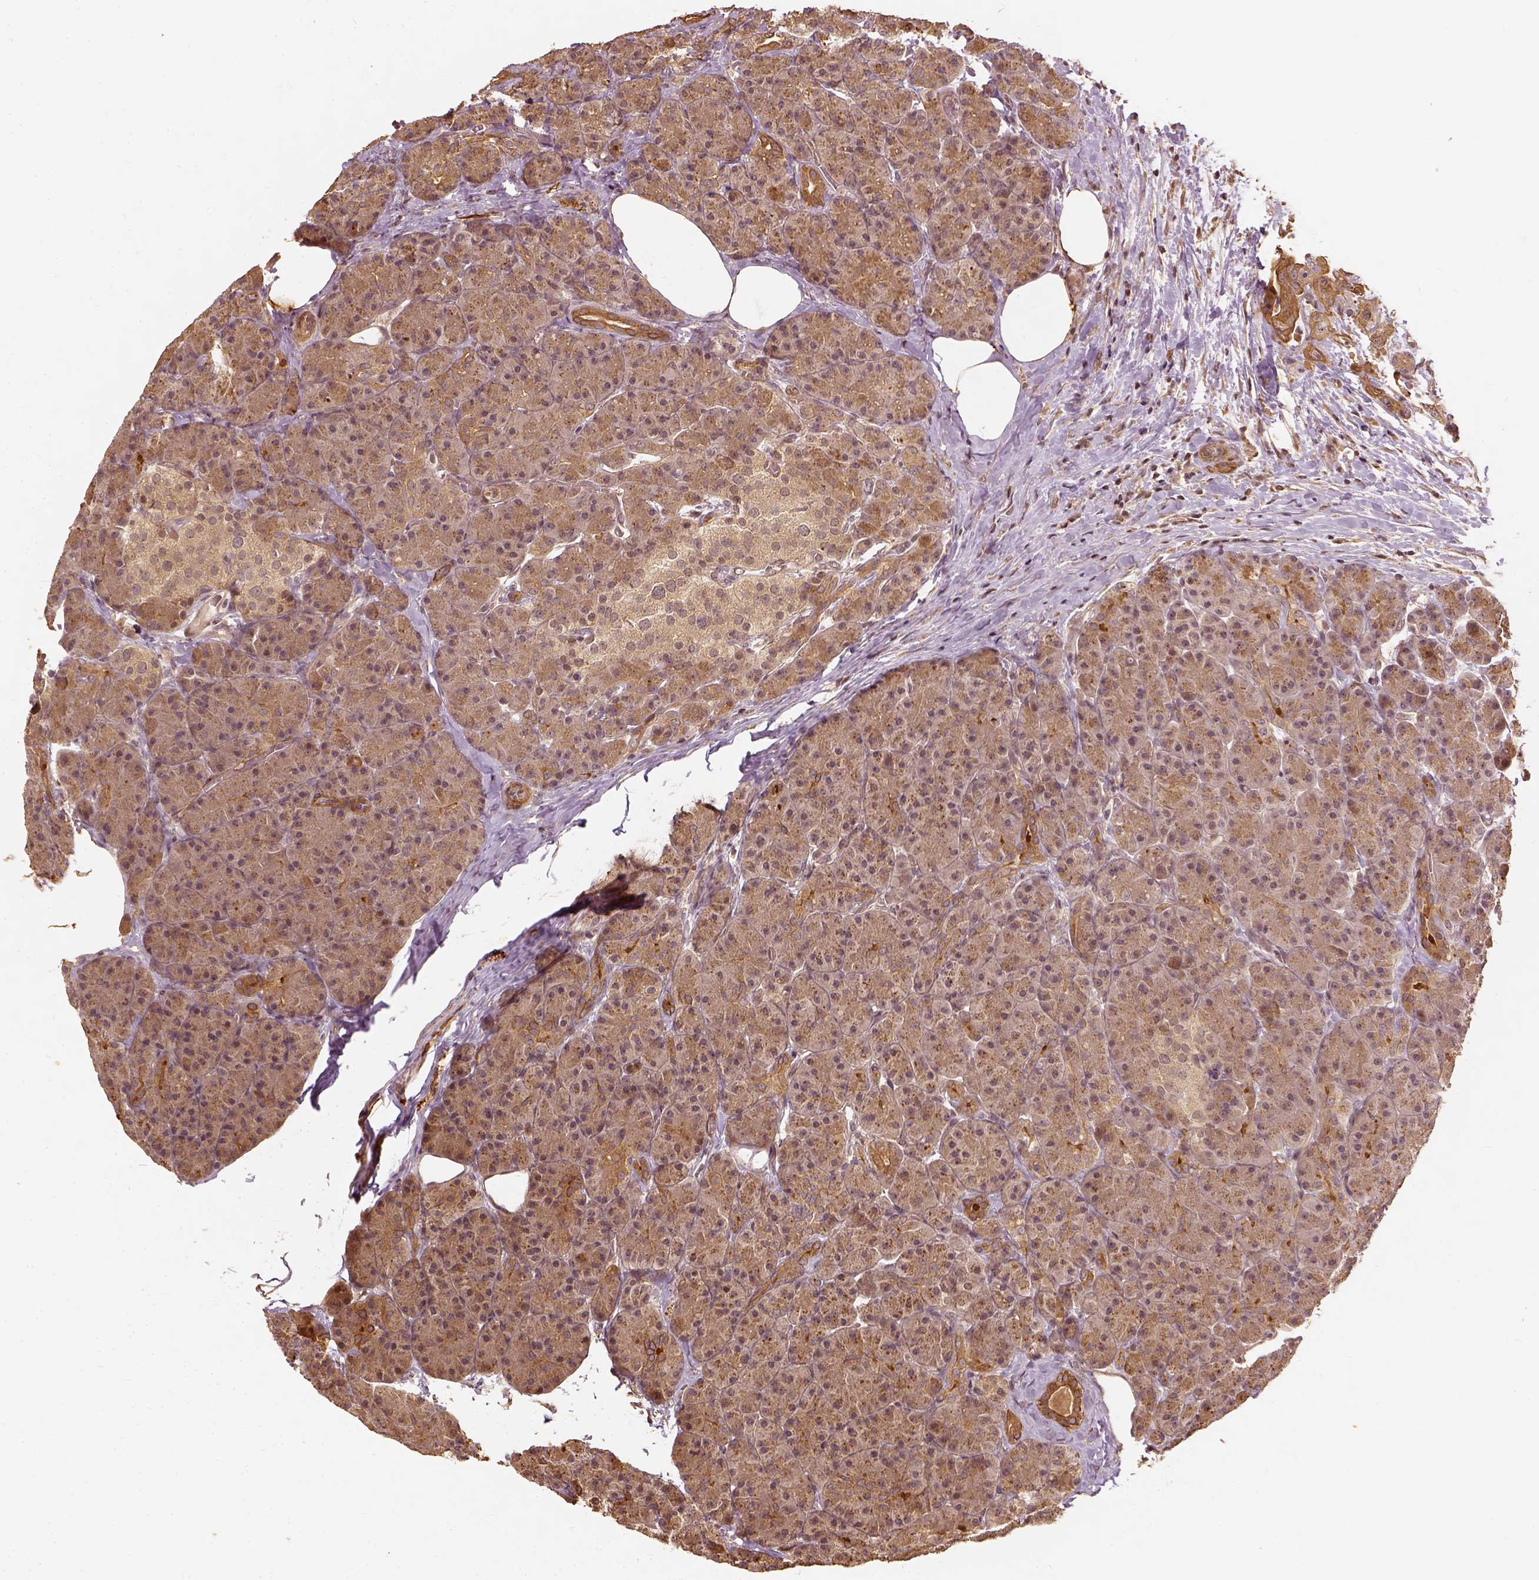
{"staining": {"intensity": "moderate", "quantity": ">75%", "location": "cytoplasmic/membranous"}, "tissue": "pancreas", "cell_type": "Exocrine glandular cells", "image_type": "normal", "snomed": [{"axis": "morphology", "description": "Normal tissue, NOS"}, {"axis": "topography", "description": "Pancreas"}], "caption": "Immunohistochemical staining of benign pancreas displays >75% levels of moderate cytoplasmic/membranous protein staining in approximately >75% of exocrine glandular cells. Immunohistochemistry (ihc) stains the protein in brown and the nuclei are stained blue.", "gene": "VEGFA", "patient": {"sex": "male", "age": 57}}